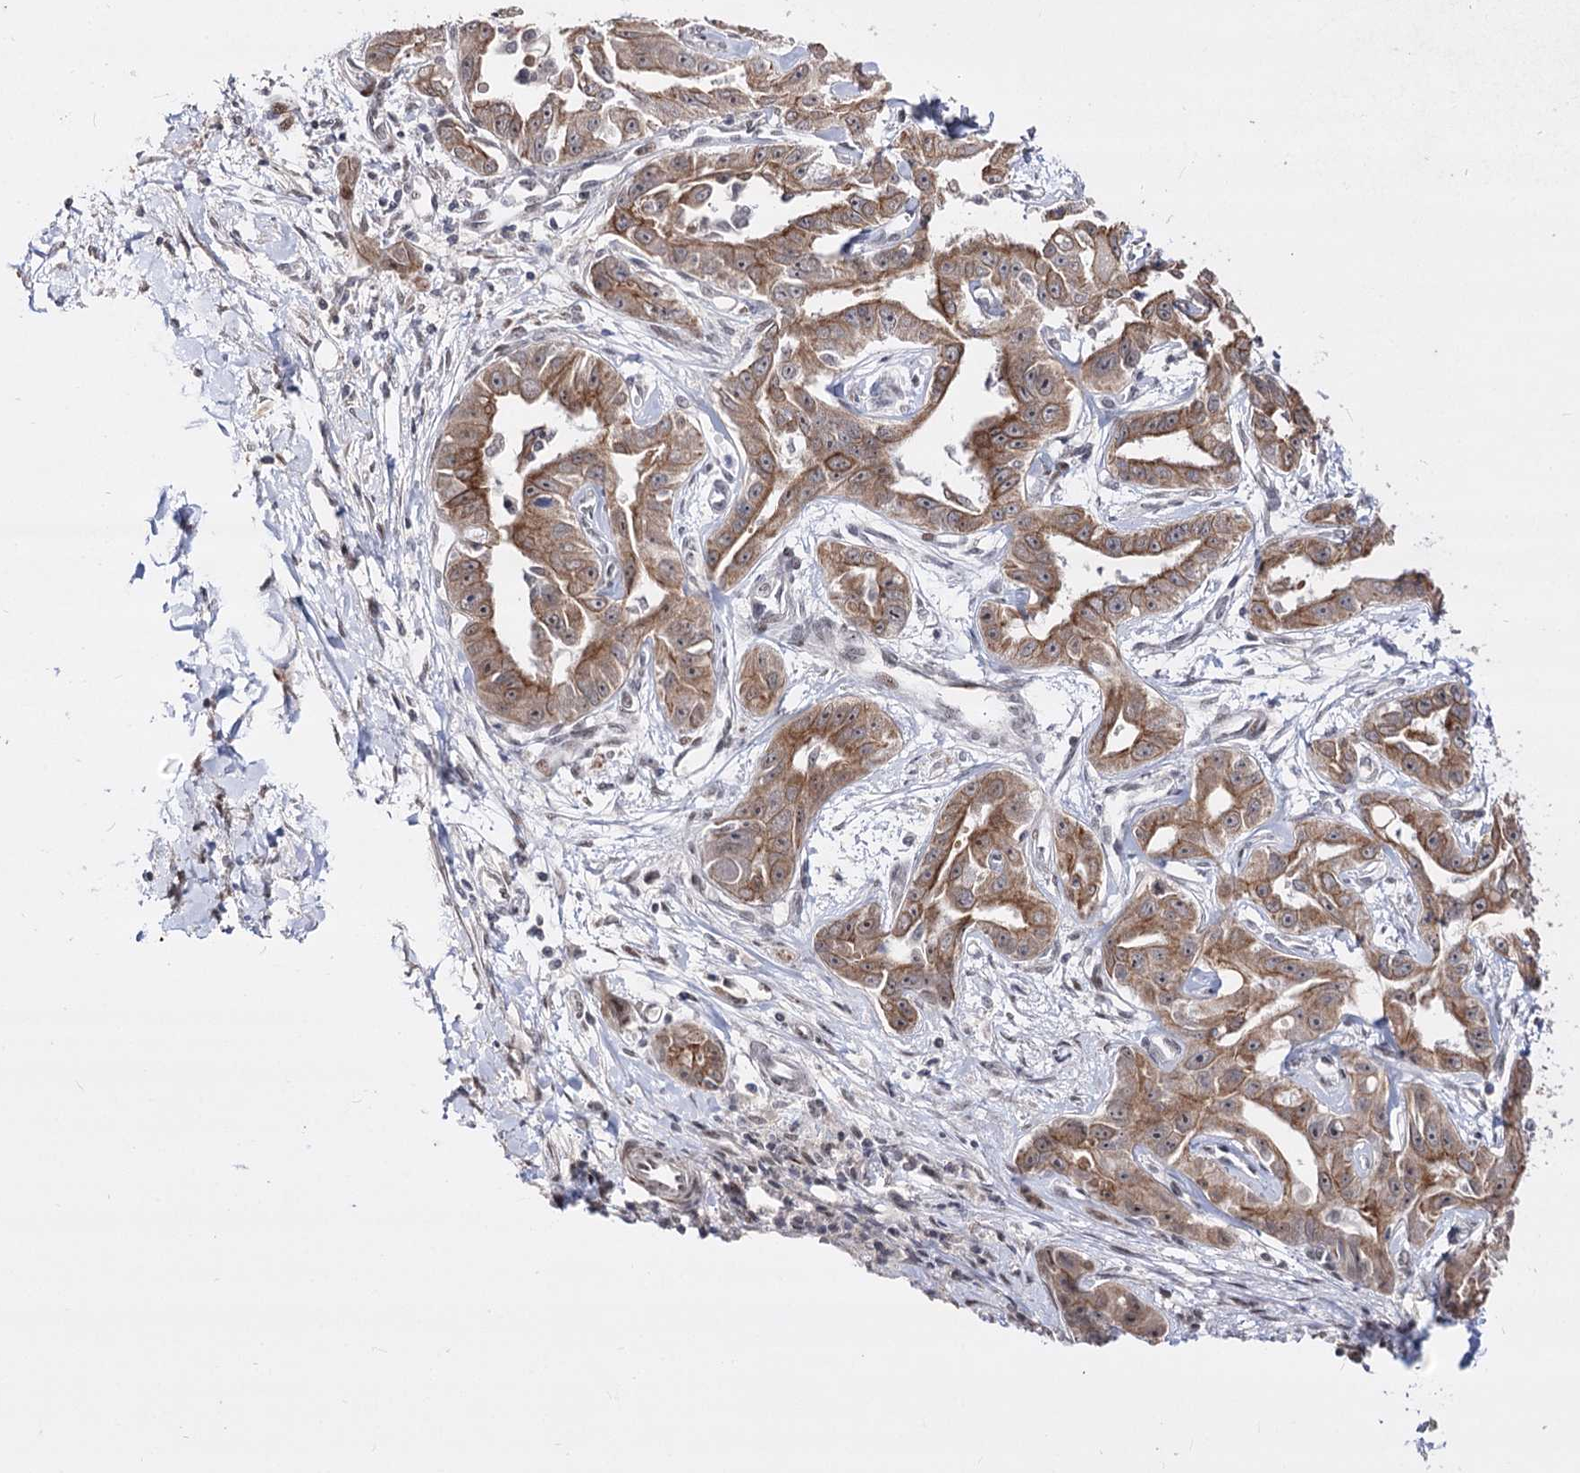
{"staining": {"intensity": "moderate", "quantity": ">75%", "location": "cytoplasmic/membranous"}, "tissue": "liver cancer", "cell_type": "Tumor cells", "image_type": "cancer", "snomed": [{"axis": "morphology", "description": "Cholangiocarcinoma"}, {"axis": "topography", "description": "Liver"}], "caption": "Protein staining displays moderate cytoplasmic/membranous expression in about >75% of tumor cells in liver cancer (cholangiocarcinoma).", "gene": "STOX1", "patient": {"sex": "male", "age": 59}}